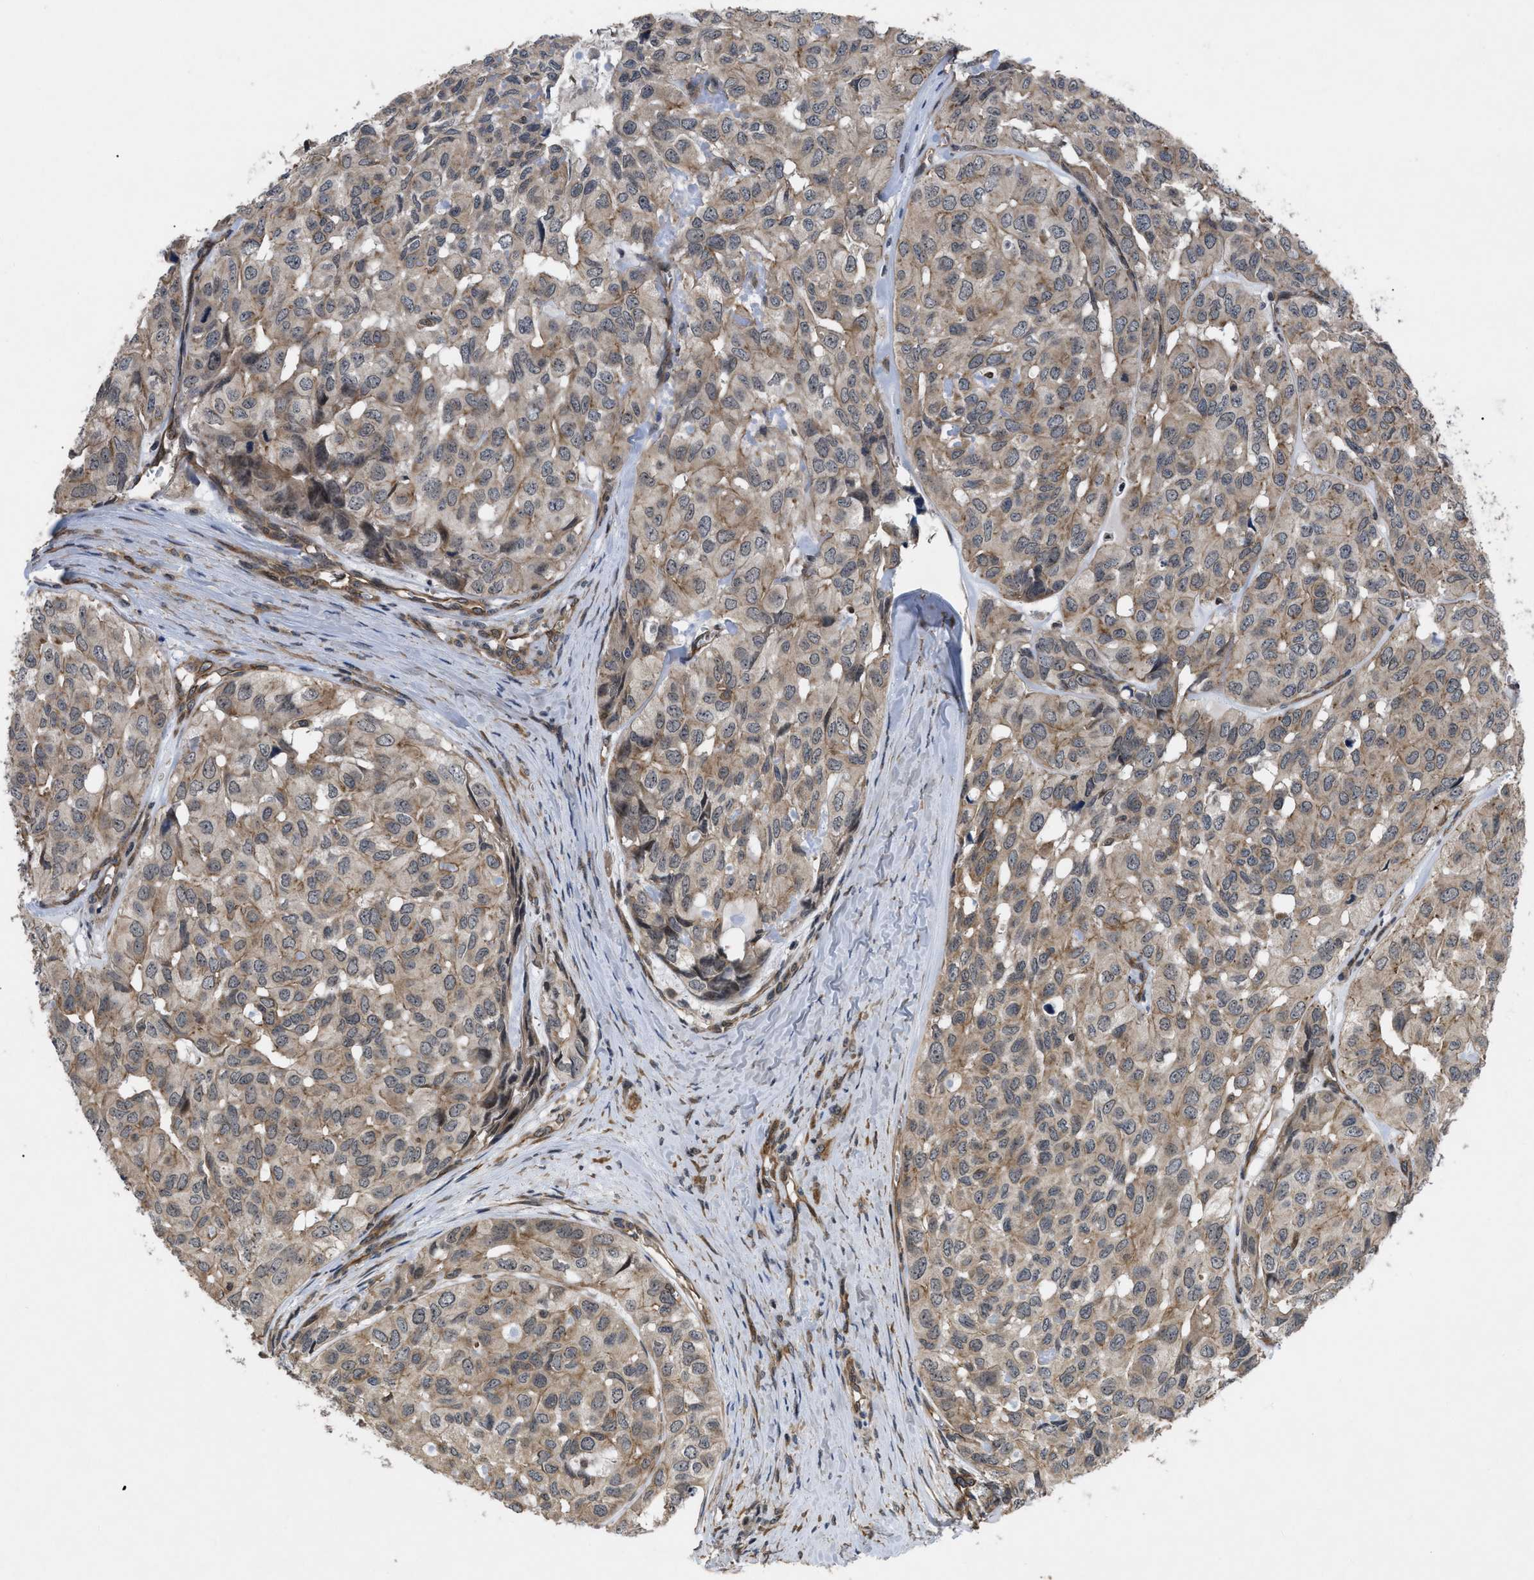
{"staining": {"intensity": "weak", "quantity": ">75%", "location": "cytoplasmic/membranous"}, "tissue": "head and neck cancer", "cell_type": "Tumor cells", "image_type": "cancer", "snomed": [{"axis": "morphology", "description": "Adenocarcinoma, NOS"}, {"axis": "topography", "description": "Salivary gland, NOS"}, {"axis": "topography", "description": "Head-Neck"}], "caption": "Tumor cells show low levels of weak cytoplasmic/membranous expression in about >75% of cells in head and neck cancer.", "gene": "DNAJC14", "patient": {"sex": "female", "age": 76}}